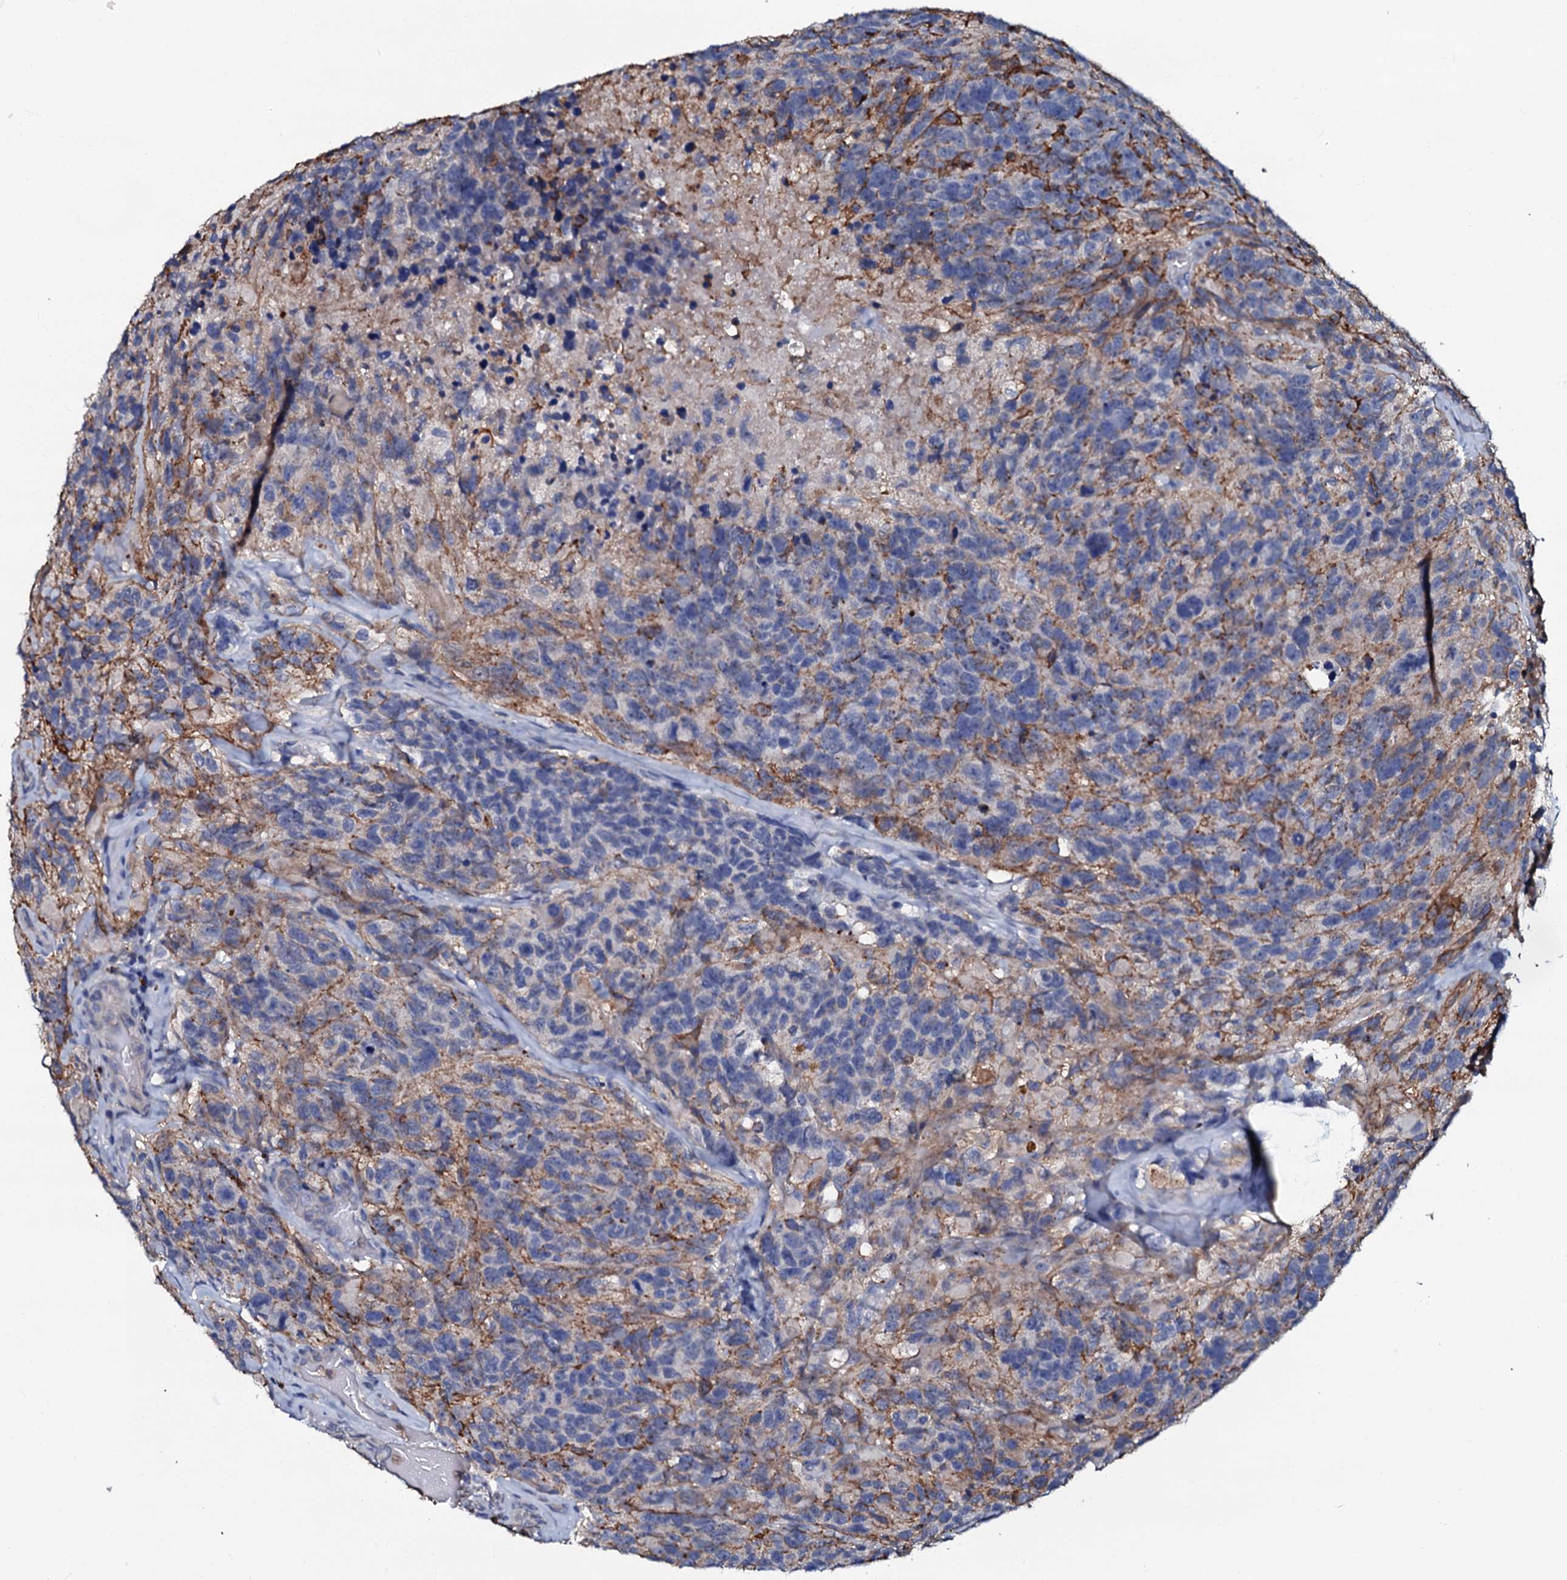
{"staining": {"intensity": "negative", "quantity": "none", "location": "none"}, "tissue": "glioma", "cell_type": "Tumor cells", "image_type": "cancer", "snomed": [{"axis": "morphology", "description": "Glioma, malignant, High grade"}, {"axis": "topography", "description": "Brain"}], "caption": "There is no significant positivity in tumor cells of malignant high-grade glioma. (DAB immunohistochemistry visualized using brightfield microscopy, high magnification).", "gene": "CPNE2", "patient": {"sex": "male", "age": 69}}